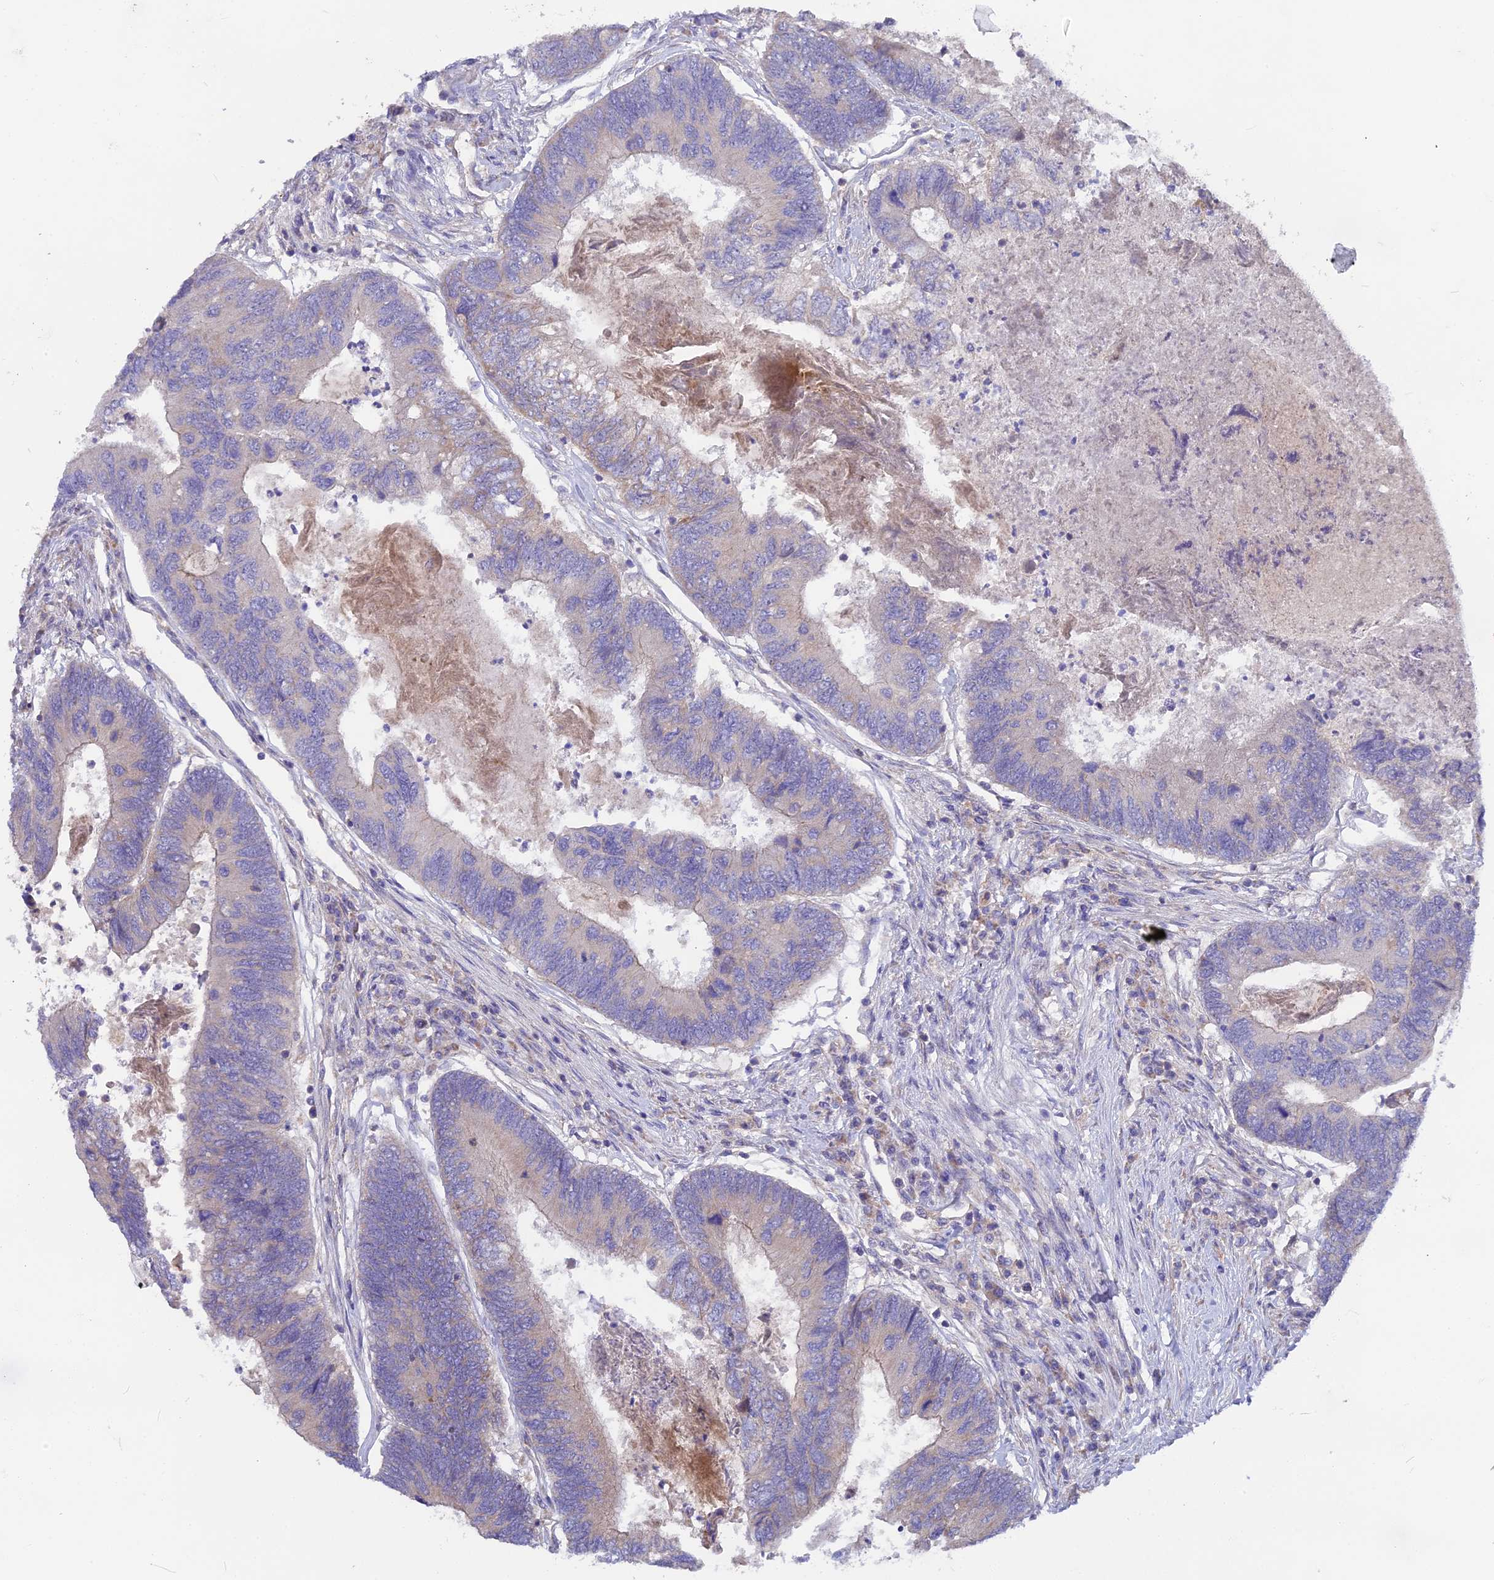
{"staining": {"intensity": "negative", "quantity": "none", "location": "none"}, "tissue": "colorectal cancer", "cell_type": "Tumor cells", "image_type": "cancer", "snomed": [{"axis": "morphology", "description": "Adenocarcinoma, NOS"}, {"axis": "topography", "description": "Colon"}], "caption": "The photomicrograph exhibits no significant positivity in tumor cells of adenocarcinoma (colorectal).", "gene": "PZP", "patient": {"sex": "female", "age": 67}}